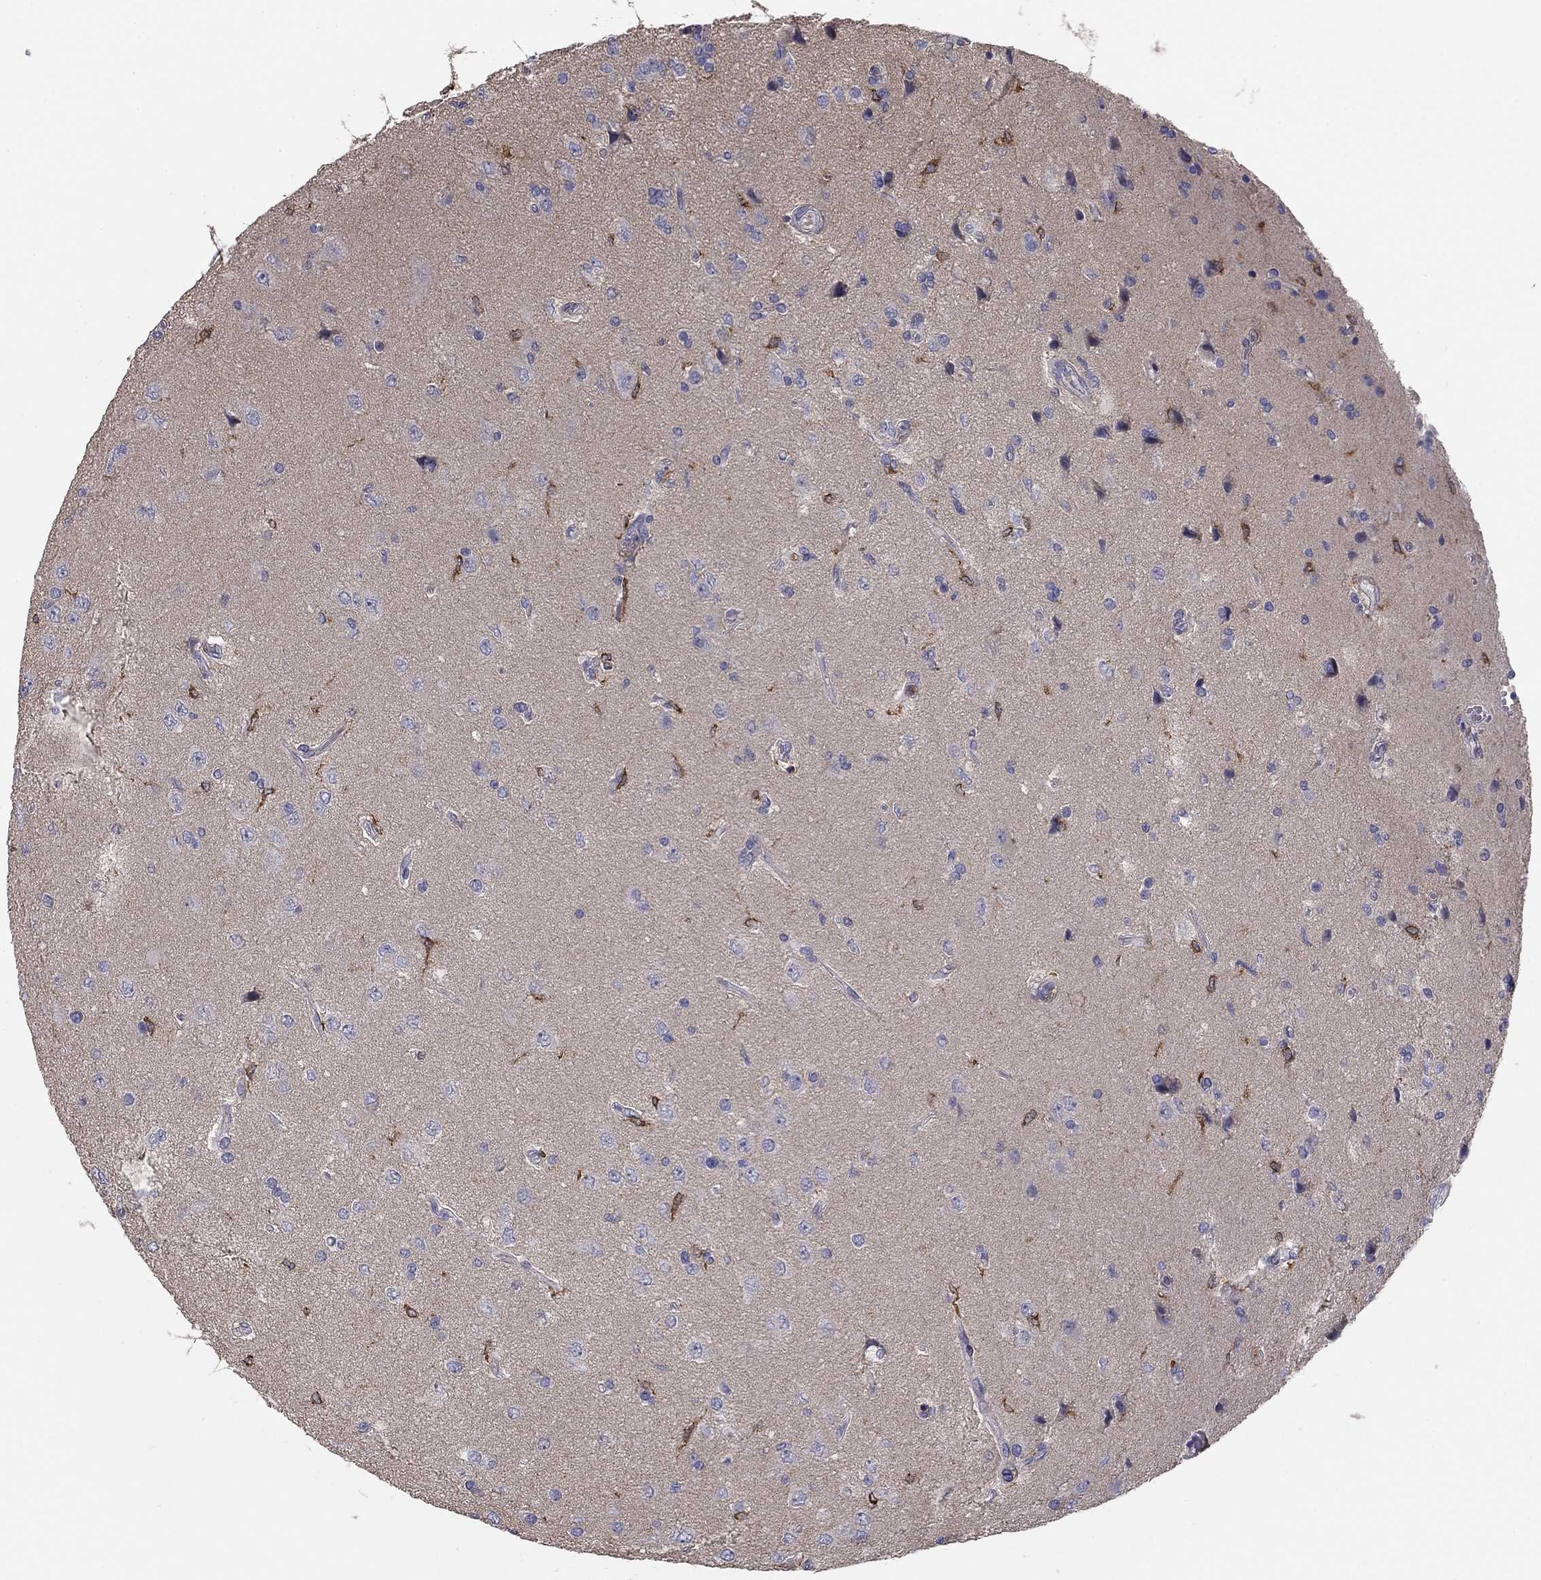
{"staining": {"intensity": "negative", "quantity": "none", "location": "none"}, "tissue": "glioma", "cell_type": "Tumor cells", "image_type": "cancer", "snomed": [{"axis": "morphology", "description": "Glioma, malignant, High grade"}, {"axis": "topography", "description": "Brain"}], "caption": "Glioma was stained to show a protein in brown. There is no significant expression in tumor cells.", "gene": "PLCB2", "patient": {"sex": "male", "age": 56}}